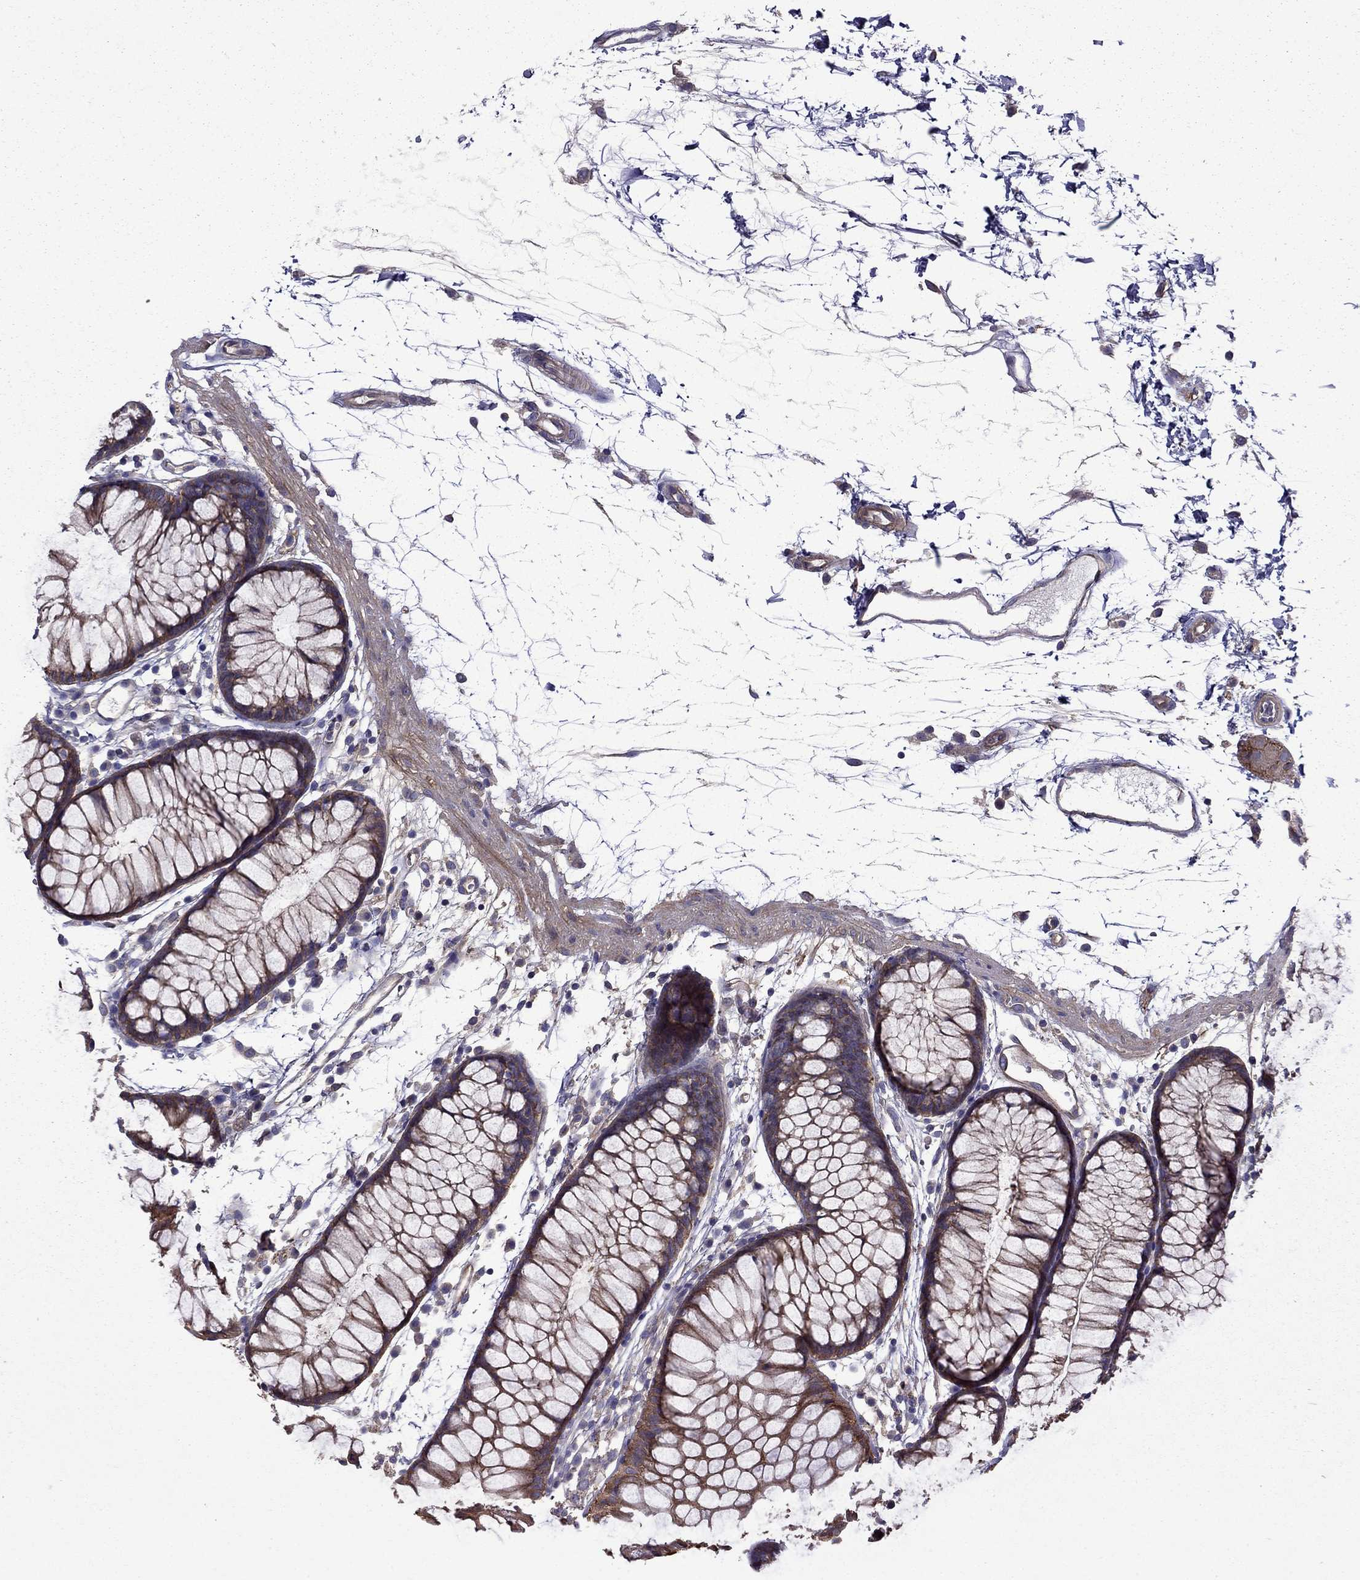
{"staining": {"intensity": "weak", "quantity": ">75%", "location": "cytoplasmic/membranous"}, "tissue": "colon", "cell_type": "Endothelial cells", "image_type": "normal", "snomed": [{"axis": "morphology", "description": "Normal tissue, NOS"}, {"axis": "morphology", "description": "Adenocarcinoma, NOS"}, {"axis": "topography", "description": "Colon"}], "caption": "Immunohistochemical staining of benign colon exhibits weak cytoplasmic/membranous protein positivity in about >75% of endothelial cells.", "gene": "ITGB1", "patient": {"sex": "male", "age": 65}}